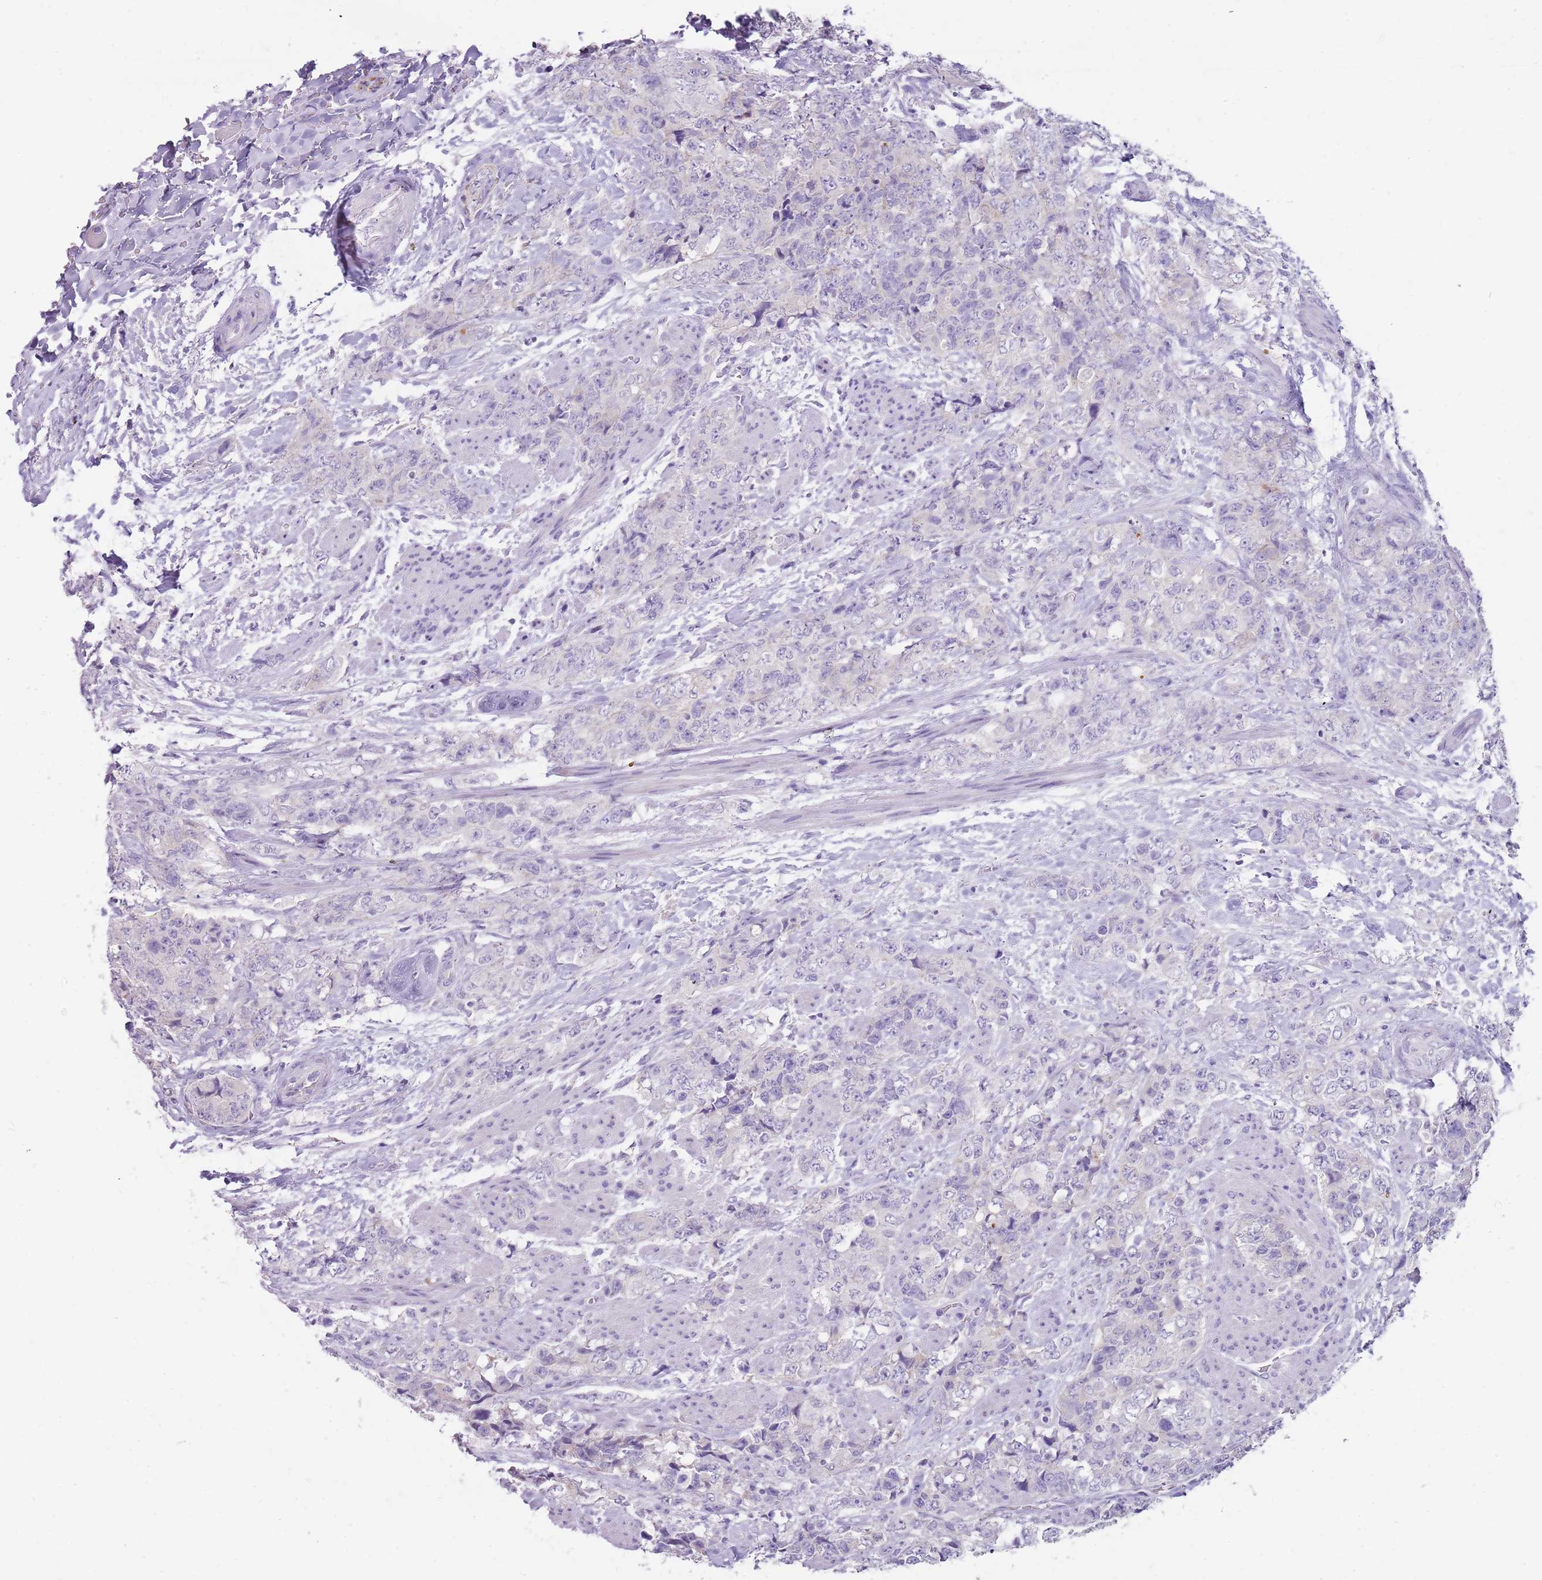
{"staining": {"intensity": "negative", "quantity": "none", "location": "none"}, "tissue": "urothelial cancer", "cell_type": "Tumor cells", "image_type": "cancer", "snomed": [{"axis": "morphology", "description": "Urothelial carcinoma, High grade"}, {"axis": "topography", "description": "Urinary bladder"}], "caption": "IHC image of neoplastic tissue: urothelial carcinoma (high-grade) stained with DAB reveals no significant protein positivity in tumor cells. (Brightfield microscopy of DAB immunohistochemistry (IHC) at high magnification).", "gene": "C2CD3", "patient": {"sex": "female", "age": 78}}